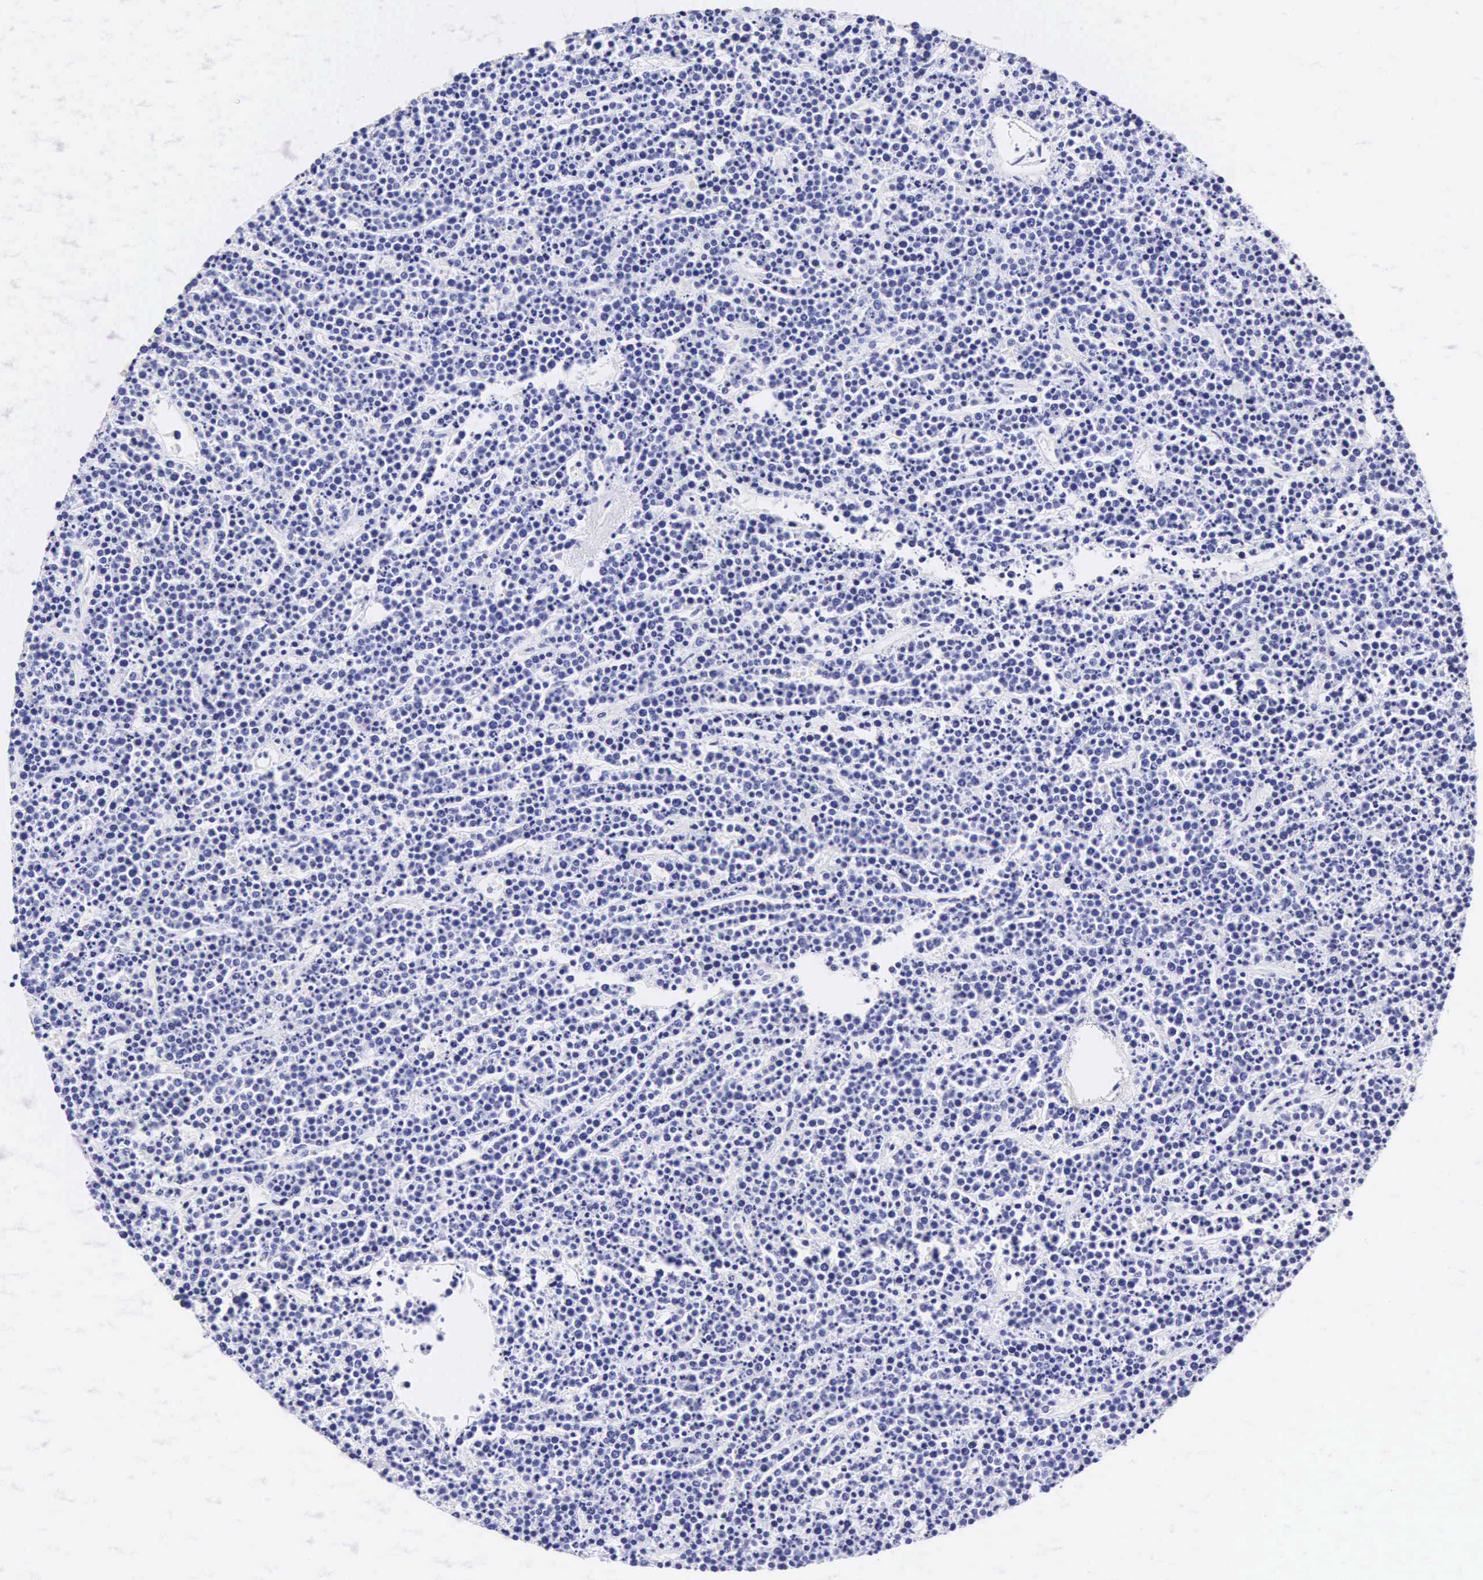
{"staining": {"intensity": "negative", "quantity": "none", "location": "none"}, "tissue": "lymphoma", "cell_type": "Tumor cells", "image_type": "cancer", "snomed": [{"axis": "morphology", "description": "Malignant lymphoma, non-Hodgkin's type, High grade"}, {"axis": "topography", "description": "Ovary"}], "caption": "The IHC micrograph has no significant positivity in tumor cells of lymphoma tissue.", "gene": "CNN1", "patient": {"sex": "female", "age": 56}}